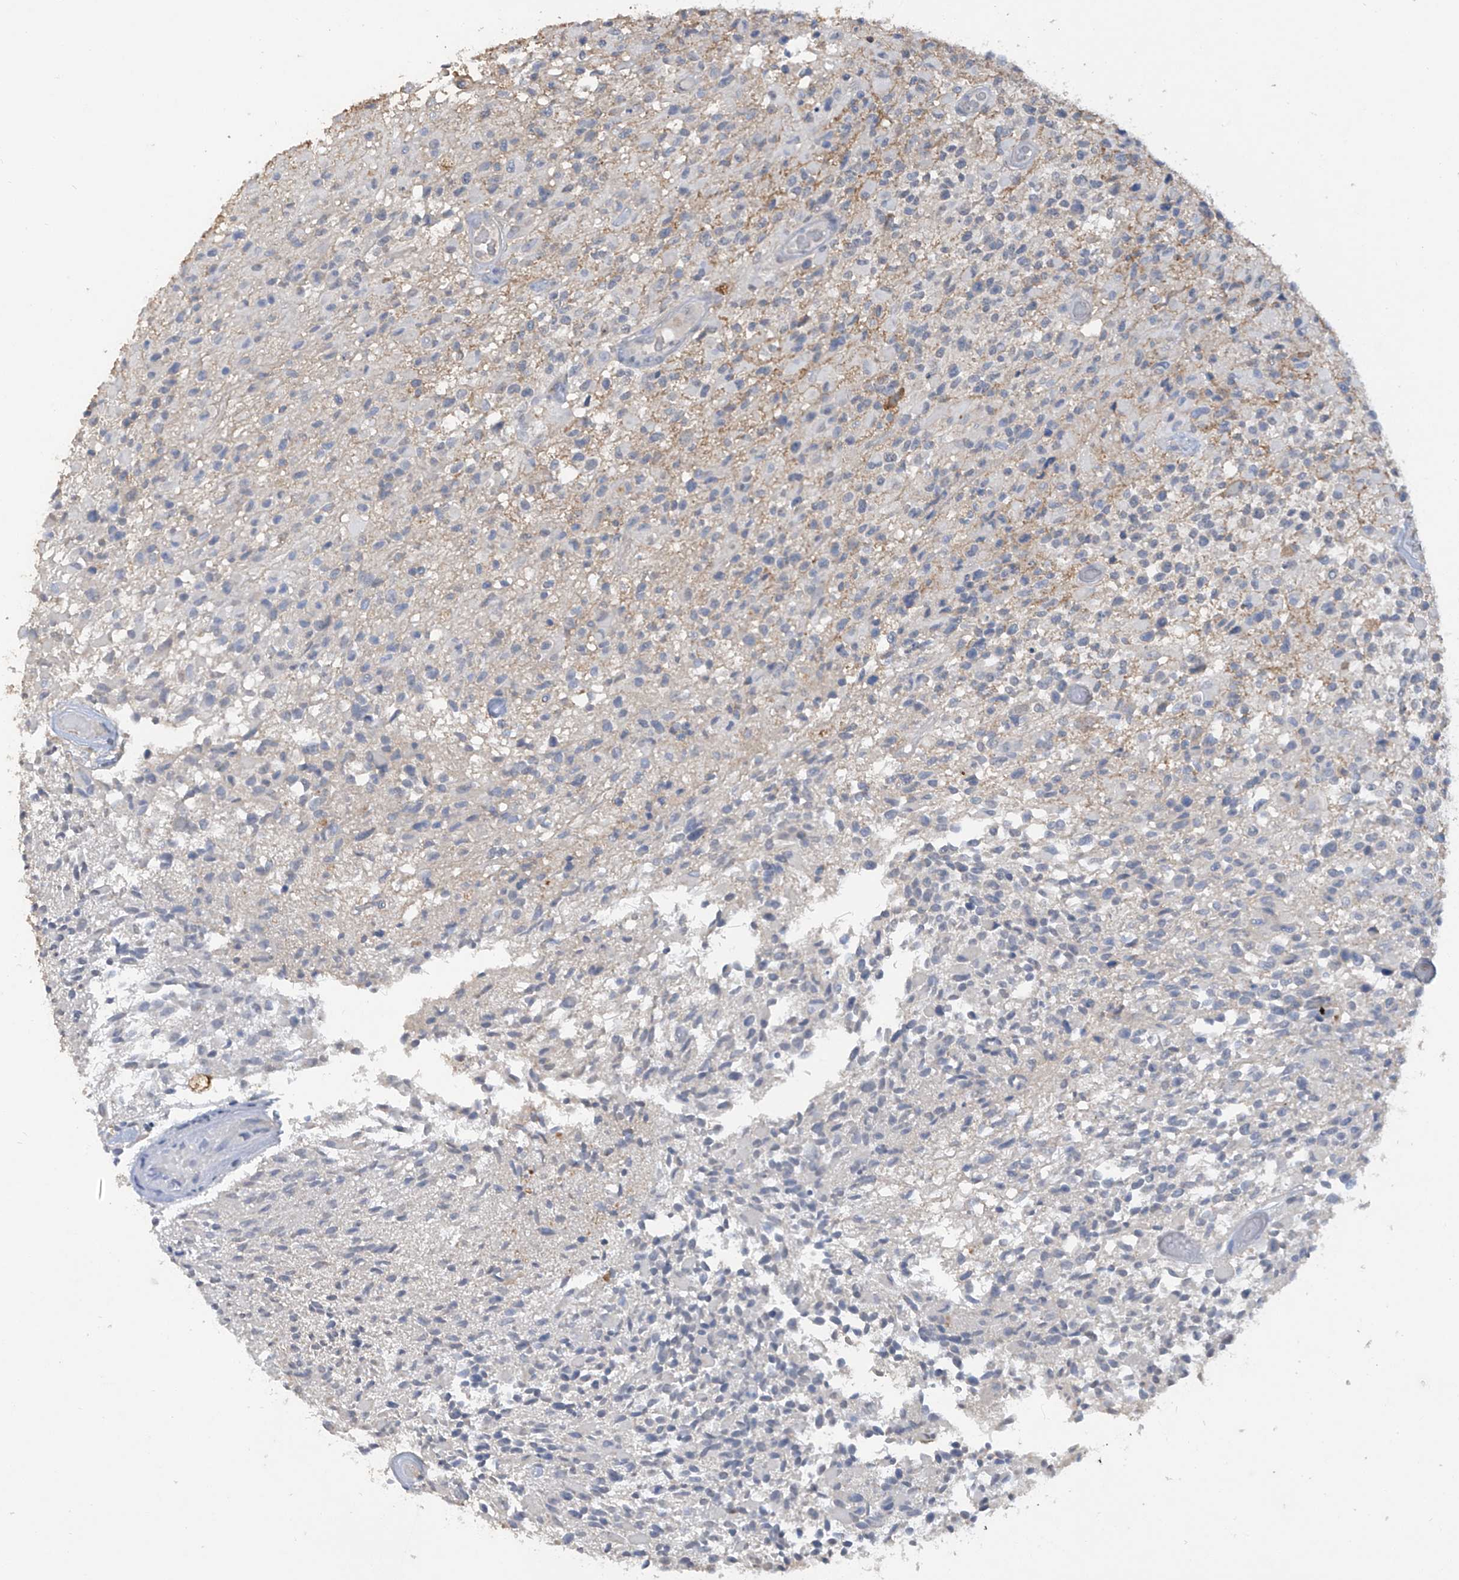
{"staining": {"intensity": "negative", "quantity": "none", "location": "none"}, "tissue": "glioma", "cell_type": "Tumor cells", "image_type": "cancer", "snomed": [{"axis": "morphology", "description": "Glioma, malignant, High grade"}, {"axis": "morphology", "description": "Glioblastoma, NOS"}, {"axis": "topography", "description": "Brain"}], "caption": "High magnification brightfield microscopy of glioma stained with DAB (3,3'-diaminobenzidine) (brown) and counterstained with hematoxylin (blue): tumor cells show no significant staining.", "gene": "HAS3", "patient": {"sex": "male", "age": 60}}